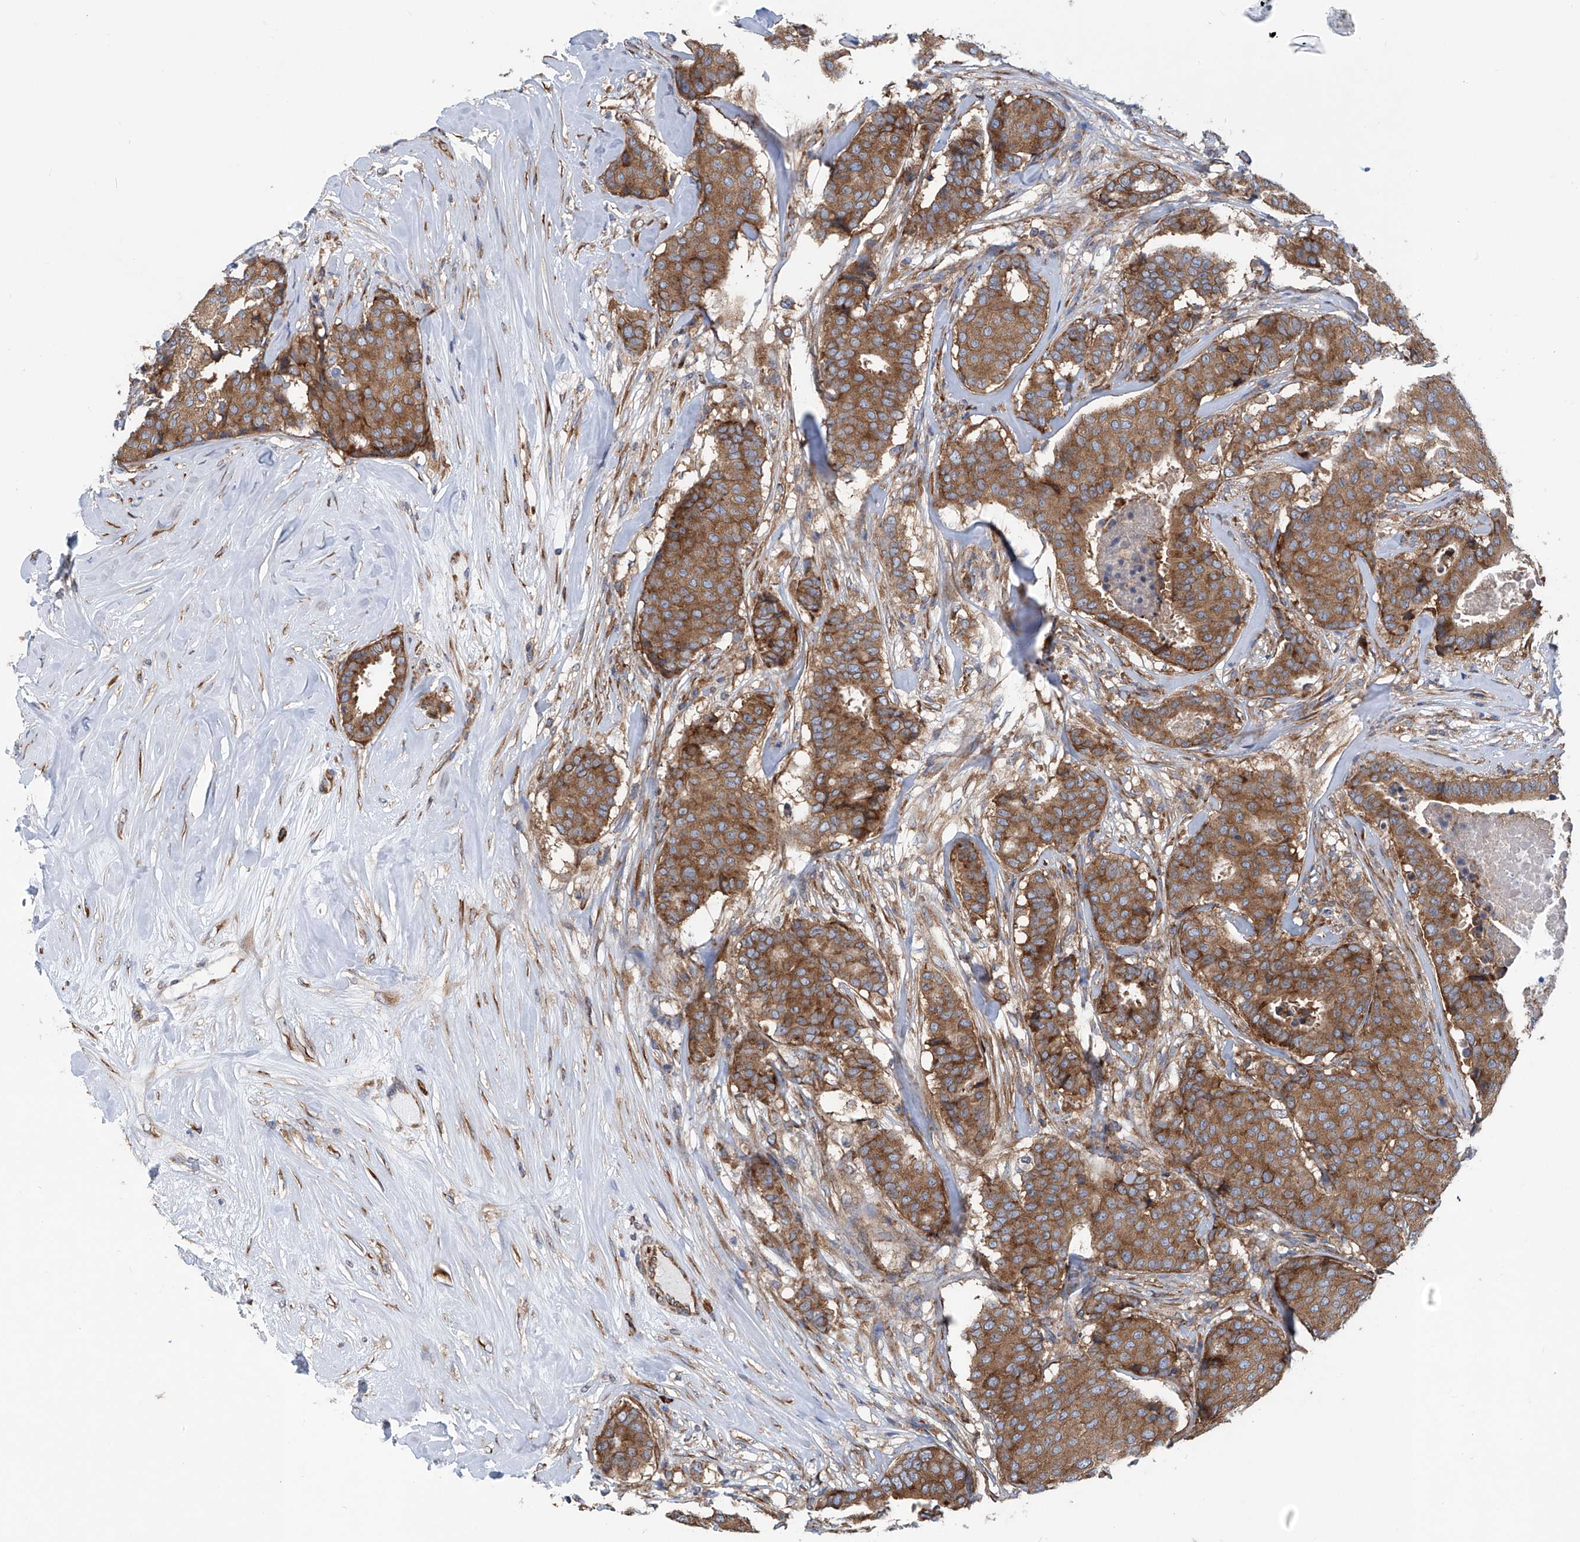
{"staining": {"intensity": "moderate", "quantity": ">75%", "location": "cytoplasmic/membranous"}, "tissue": "breast cancer", "cell_type": "Tumor cells", "image_type": "cancer", "snomed": [{"axis": "morphology", "description": "Duct carcinoma"}, {"axis": "topography", "description": "Breast"}], "caption": "An IHC image of tumor tissue is shown. Protein staining in brown shows moderate cytoplasmic/membranous positivity in breast intraductal carcinoma within tumor cells.", "gene": "SENP2", "patient": {"sex": "female", "age": 75}}